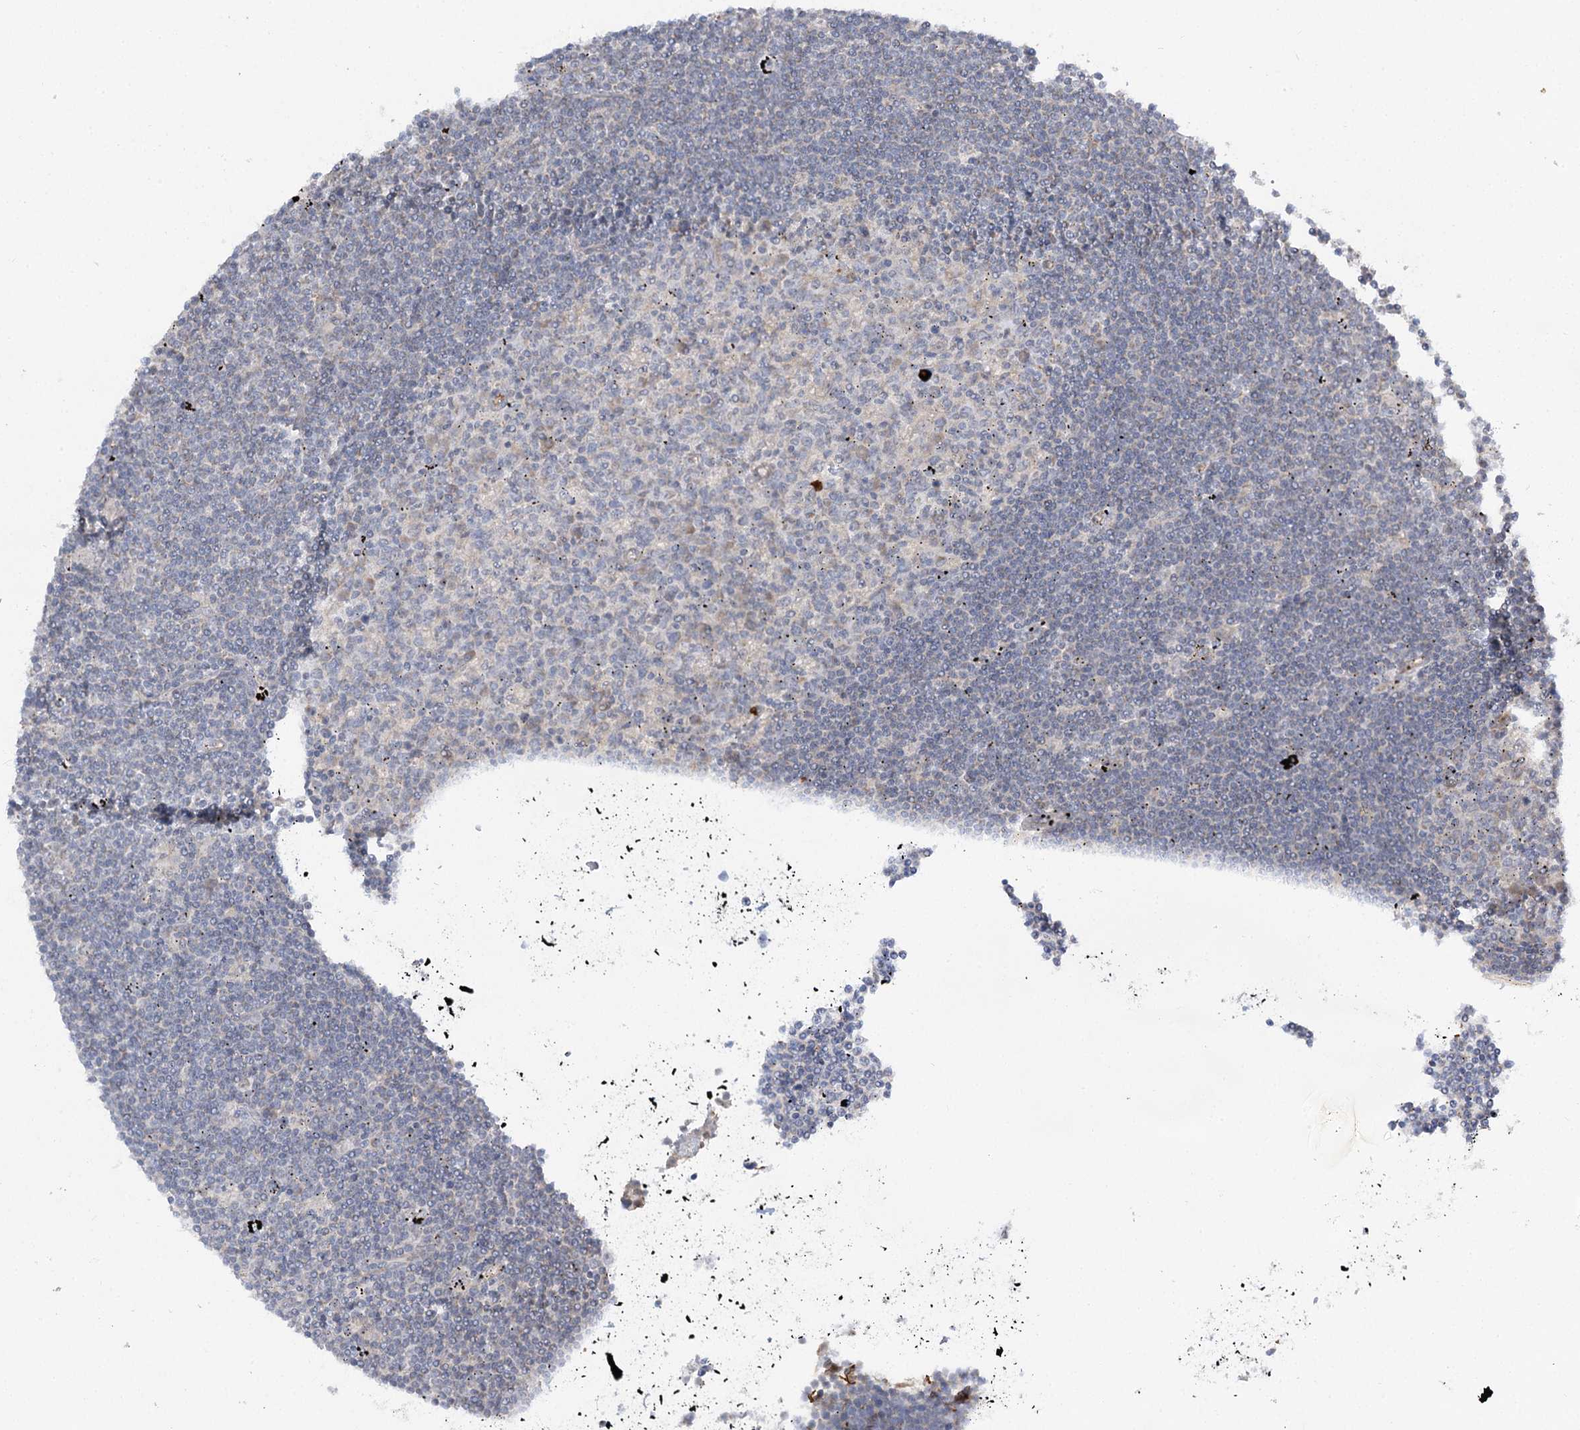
{"staining": {"intensity": "negative", "quantity": "none", "location": "none"}, "tissue": "lymphoma", "cell_type": "Tumor cells", "image_type": "cancer", "snomed": [{"axis": "morphology", "description": "Malignant lymphoma, non-Hodgkin's type, Low grade"}, {"axis": "topography", "description": "Spleen"}], "caption": "High magnification brightfield microscopy of lymphoma stained with DAB (brown) and counterstained with hematoxylin (blue): tumor cells show no significant expression.", "gene": "KIAA0825", "patient": {"sex": "male", "age": 76}}